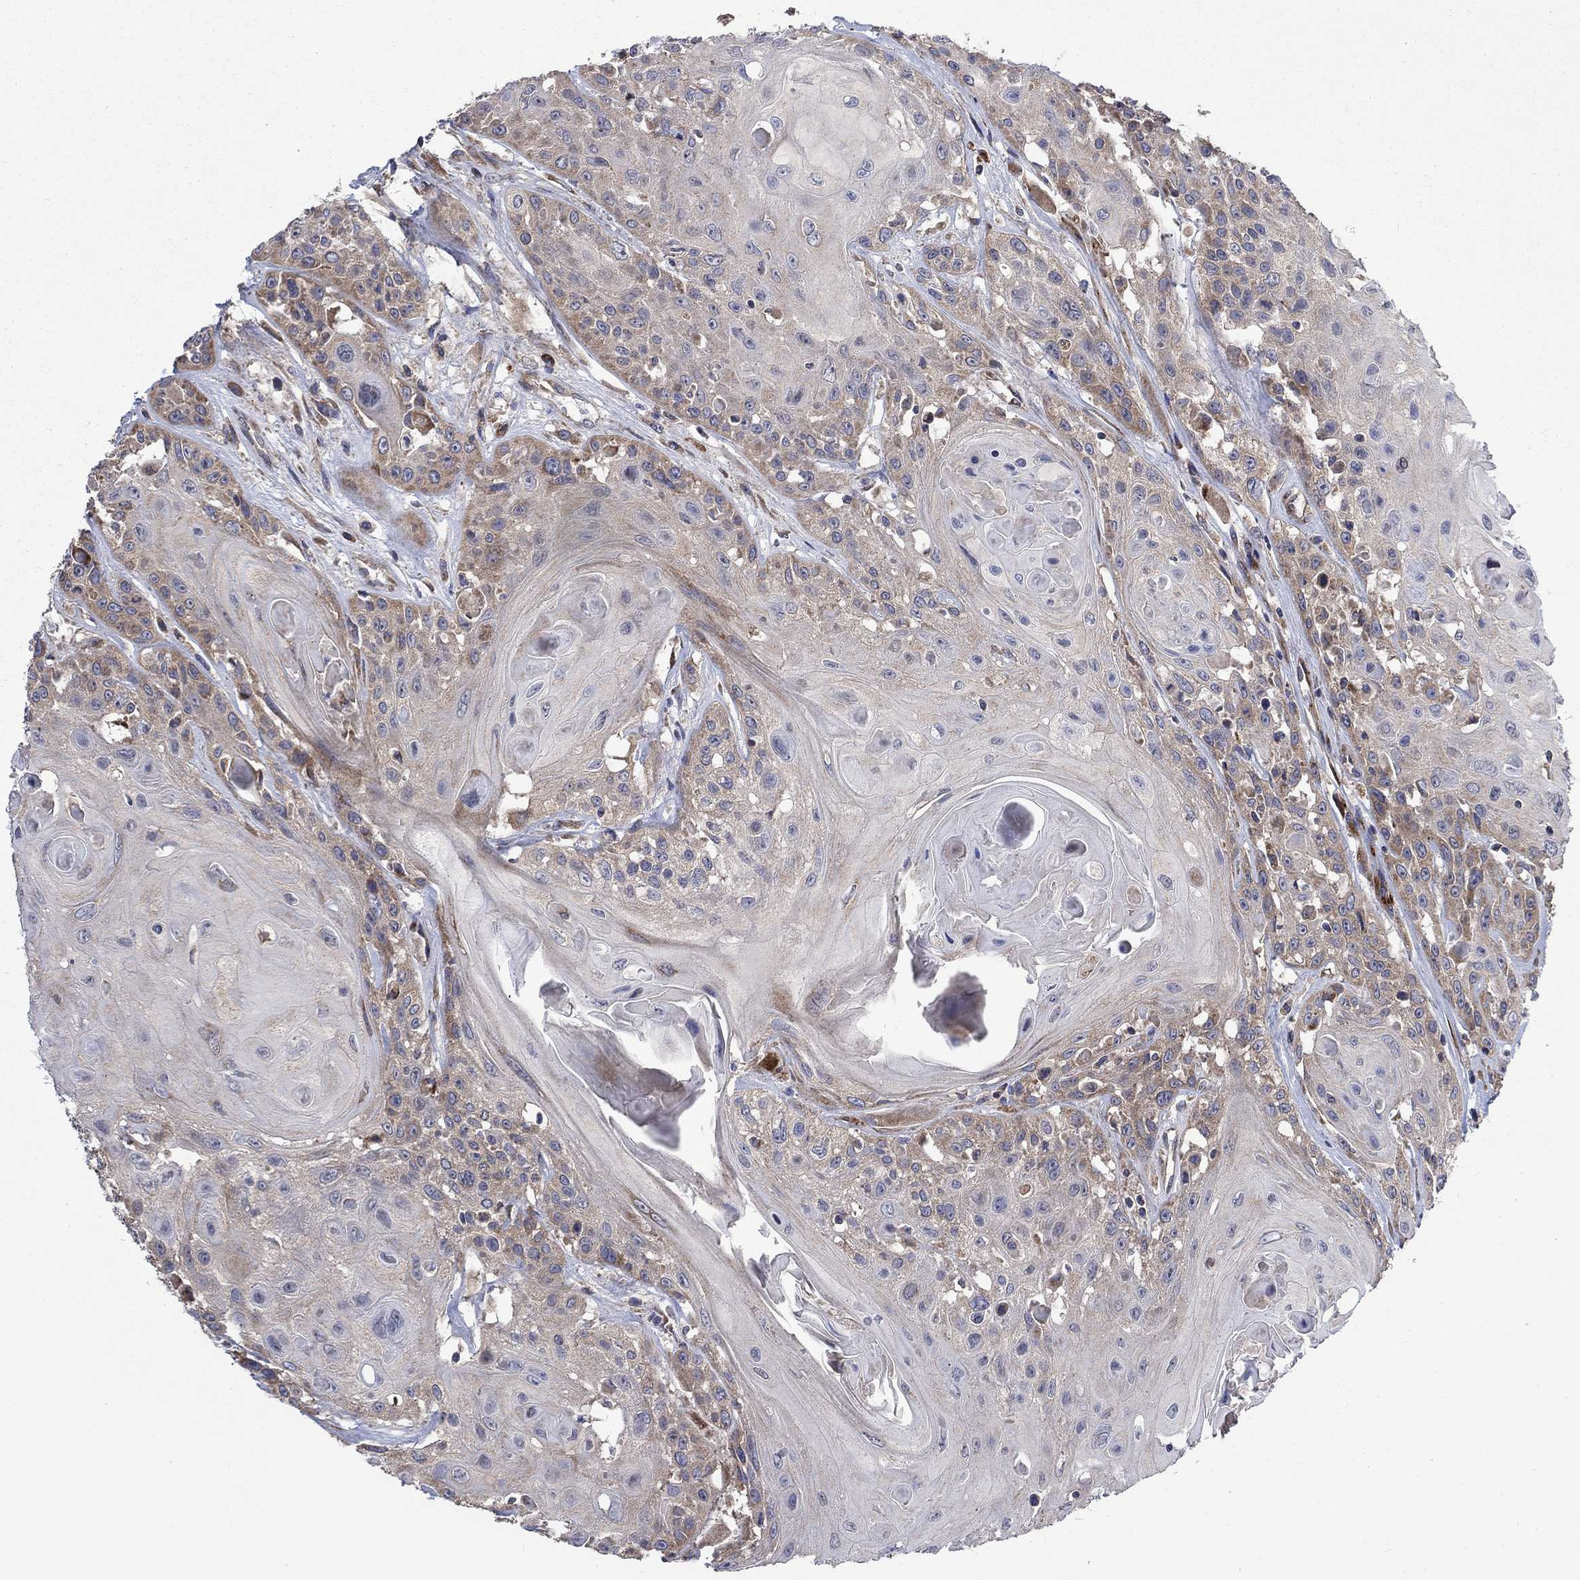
{"staining": {"intensity": "weak", "quantity": "25%-75%", "location": "cytoplasmic/membranous"}, "tissue": "head and neck cancer", "cell_type": "Tumor cells", "image_type": "cancer", "snomed": [{"axis": "morphology", "description": "Squamous cell carcinoma, NOS"}, {"axis": "topography", "description": "Head-Neck"}], "caption": "Head and neck squamous cell carcinoma stained with a brown dye demonstrates weak cytoplasmic/membranous positive positivity in about 25%-75% of tumor cells.", "gene": "RPLP0", "patient": {"sex": "female", "age": 59}}